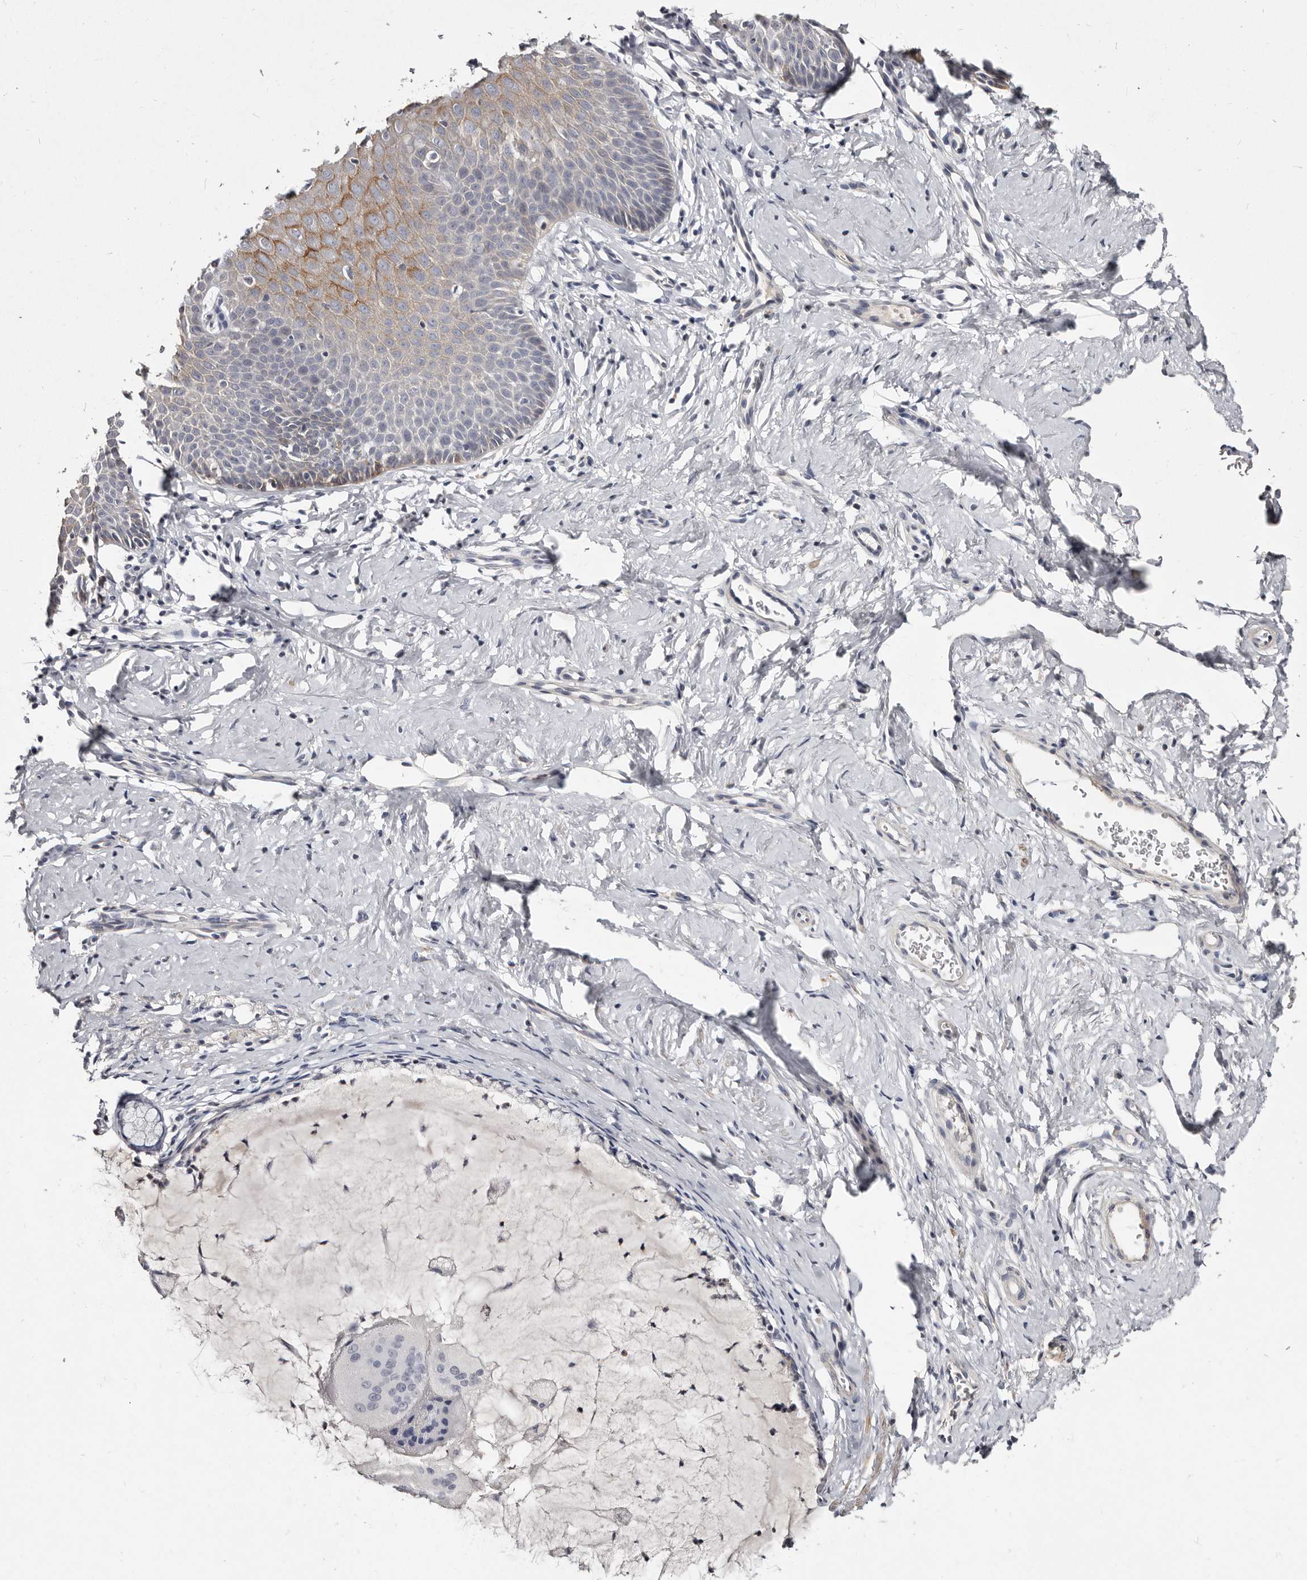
{"staining": {"intensity": "negative", "quantity": "none", "location": "none"}, "tissue": "cervix", "cell_type": "Glandular cells", "image_type": "normal", "snomed": [{"axis": "morphology", "description": "Normal tissue, NOS"}, {"axis": "topography", "description": "Cervix"}], "caption": "Histopathology image shows no significant protein staining in glandular cells of normal cervix. (Immunohistochemistry (ihc), brightfield microscopy, high magnification).", "gene": "MRPS33", "patient": {"sex": "female", "age": 36}}